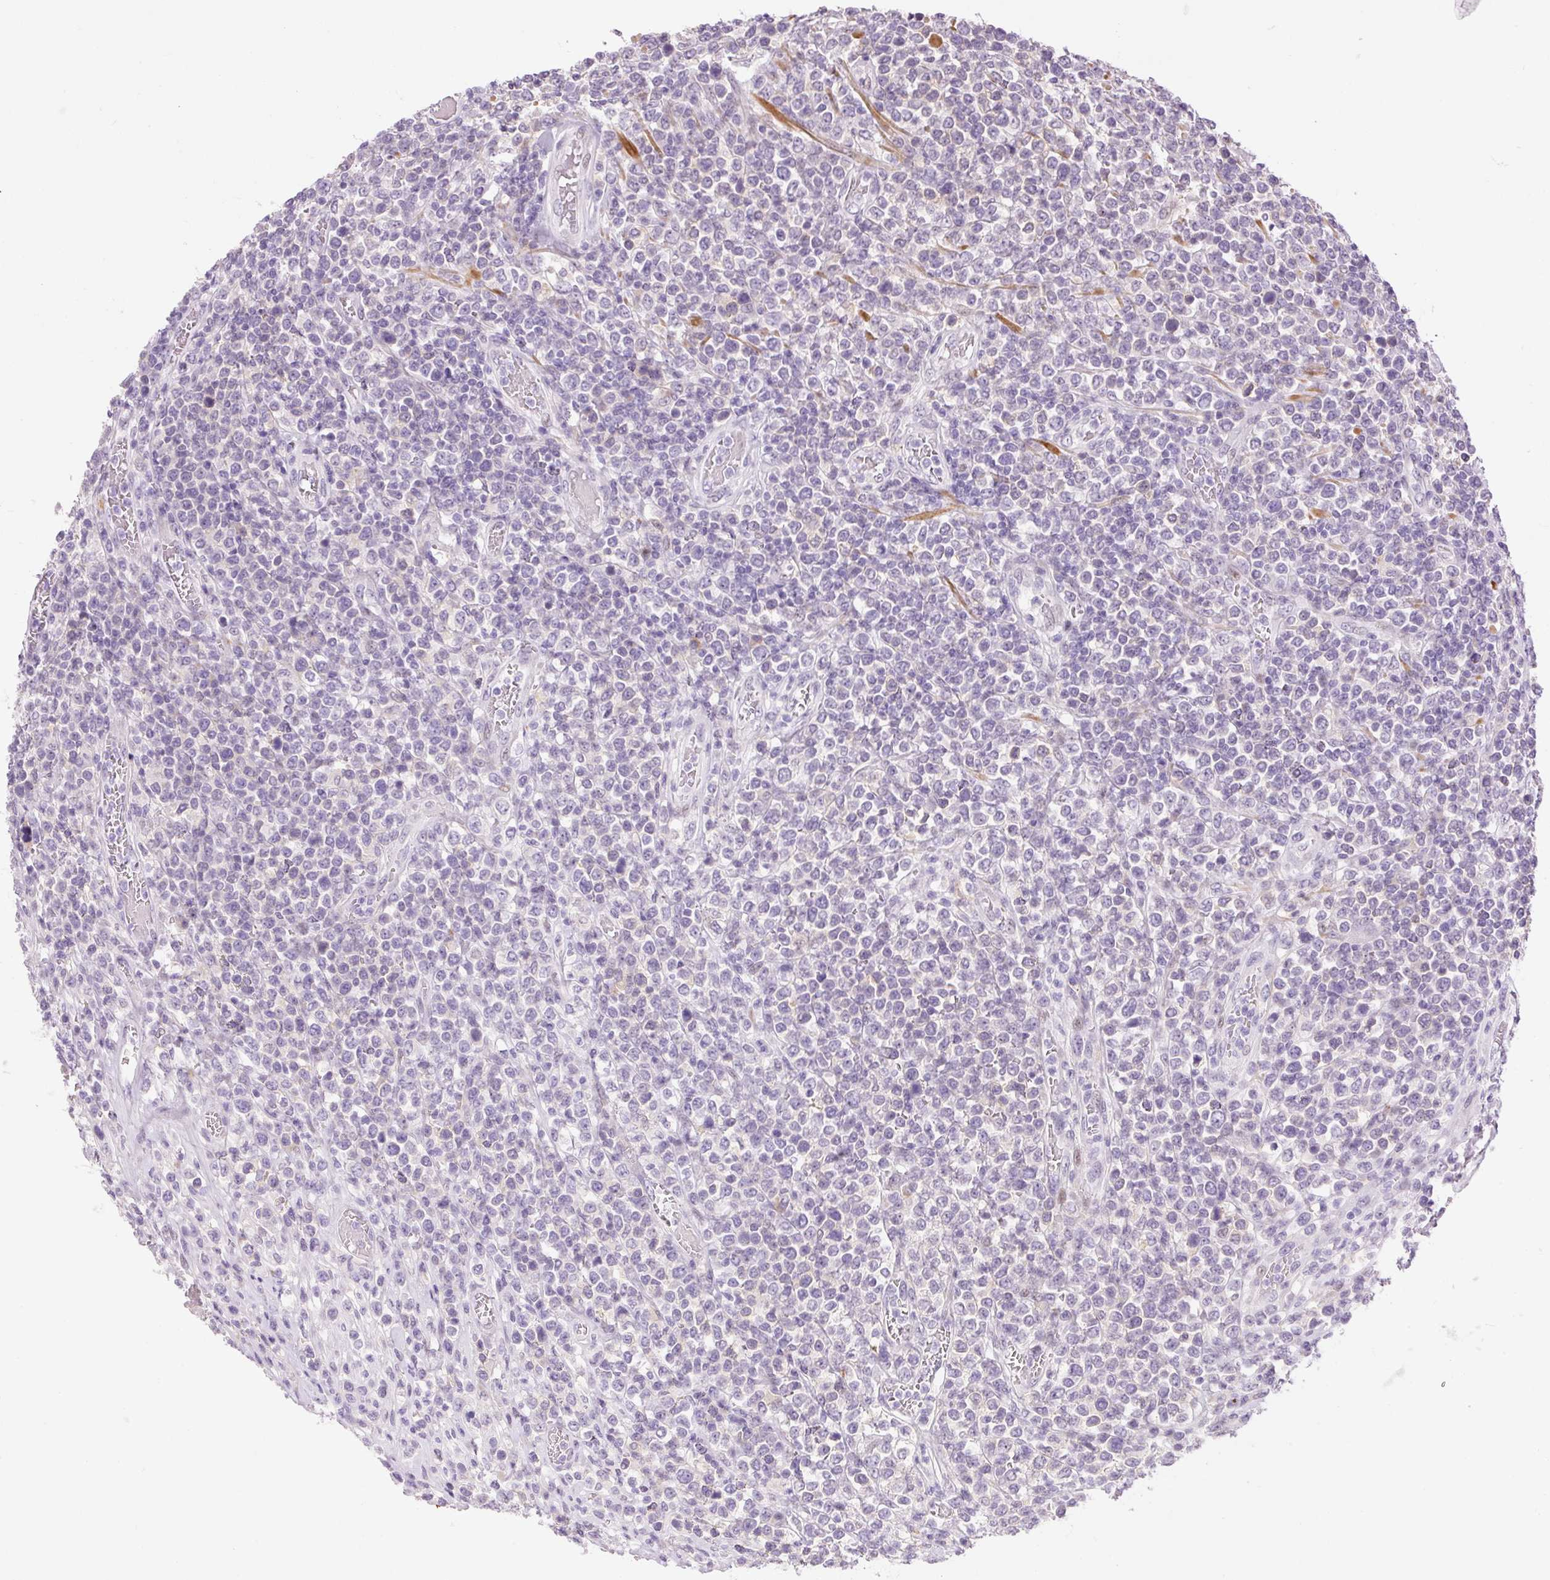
{"staining": {"intensity": "negative", "quantity": "none", "location": "none"}, "tissue": "lymphoma", "cell_type": "Tumor cells", "image_type": "cancer", "snomed": [{"axis": "morphology", "description": "Malignant lymphoma, non-Hodgkin's type, High grade"}, {"axis": "topography", "description": "Soft tissue"}], "caption": "Immunohistochemistry histopathology image of neoplastic tissue: human lymphoma stained with DAB displays no significant protein staining in tumor cells.", "gene": "HNF1A", "patient": {"sex": "female", "age": 56}}